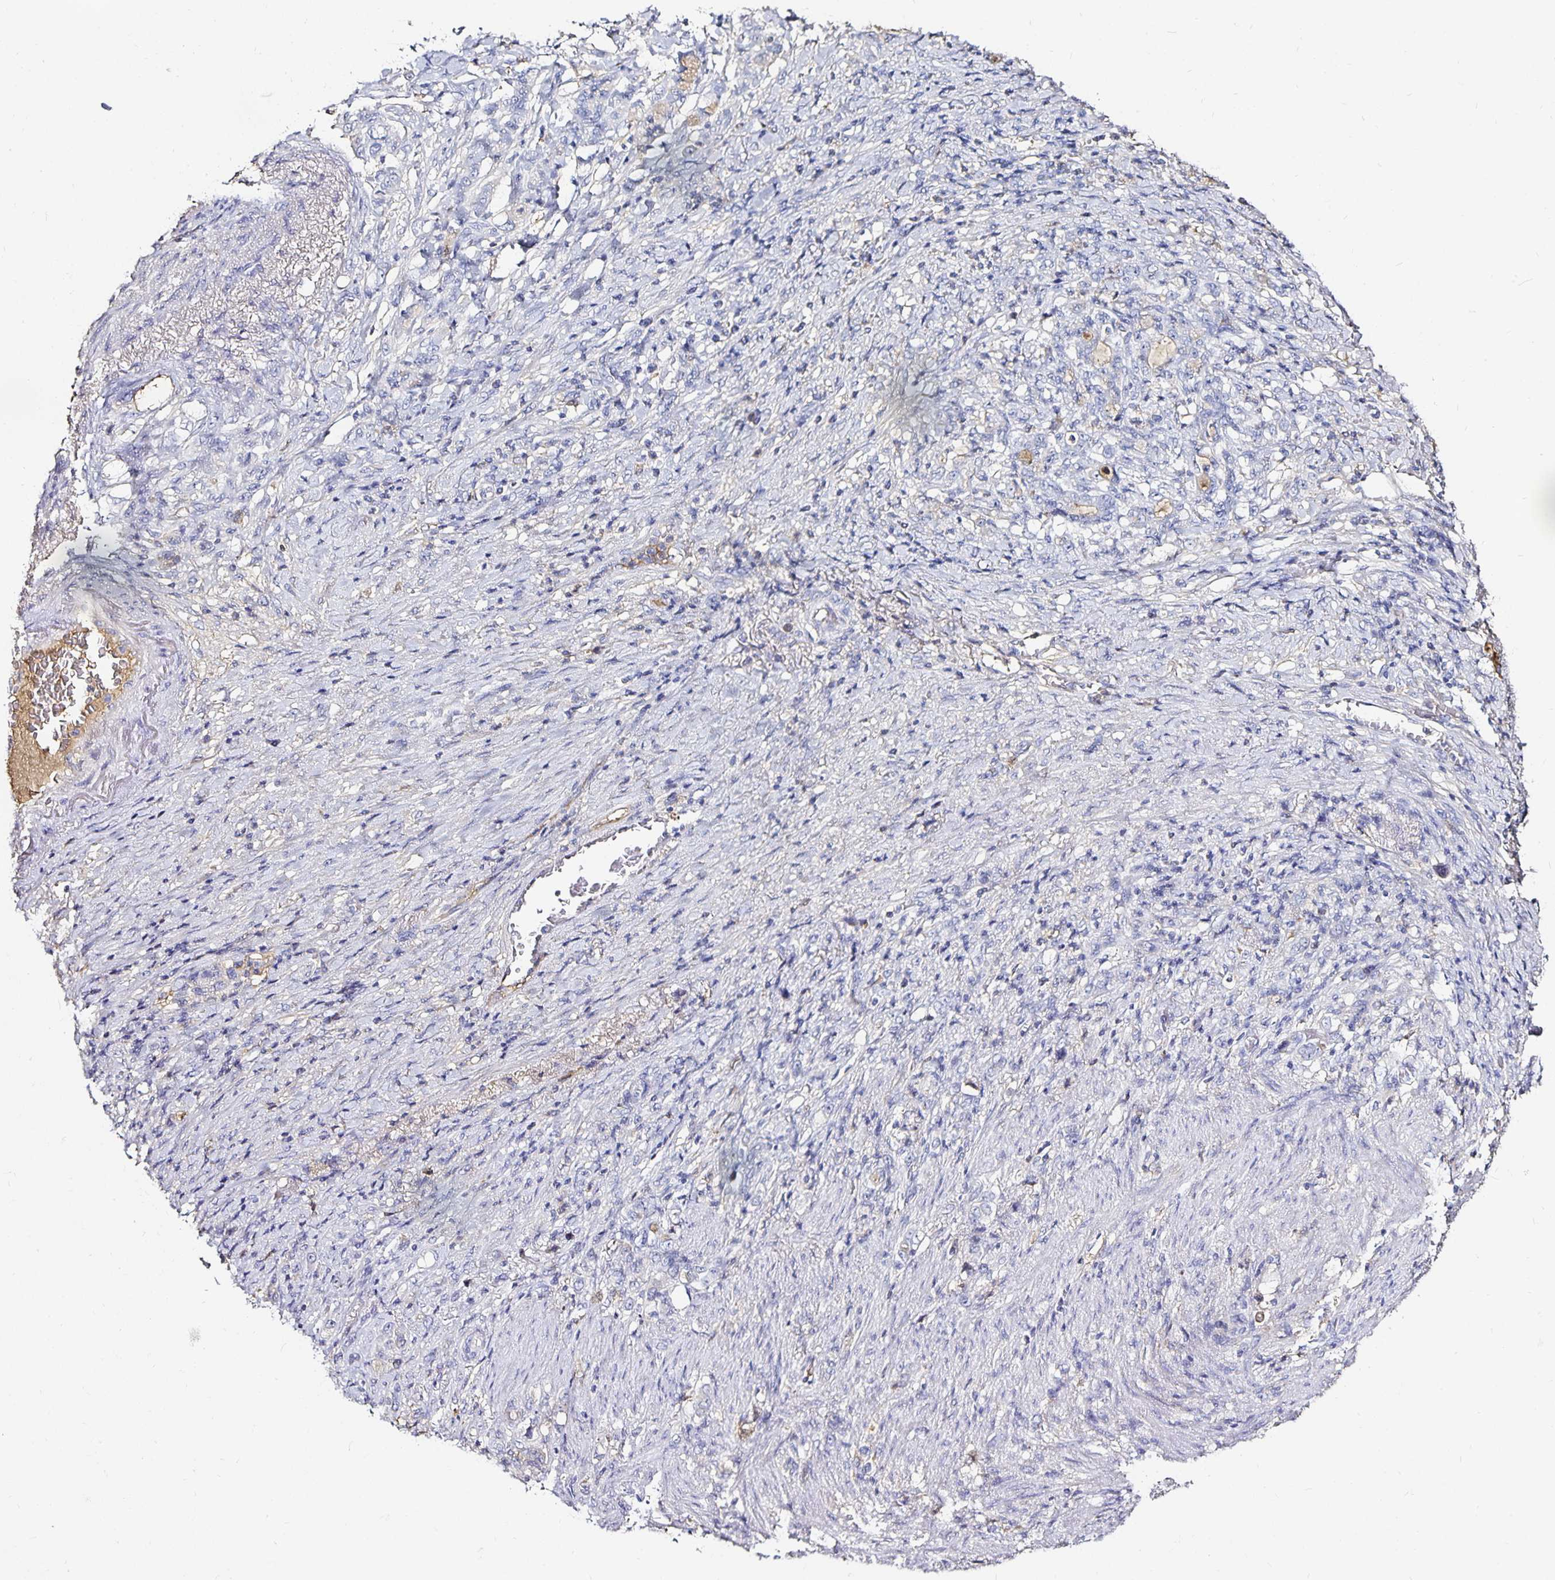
{"staining": {"intensity": "negative", "quantity": "none", "location": "none"}, "tissue": "stomach cancer", "cell_type": "Tumor cells", "image_type": "cancer", "snomed": [{"axis": "morphology", "description": "Adenocarcinoma, NOS"}, {"axis": "topography", "description": "Stomach"}], "caption": "DAB immunohistochemical staining of stomach cancer (adenocarcinoma) exhibits no significant positivity in tumor cells.", "gene": "TTR", "patient": {"sex": "female", "age": 79}}